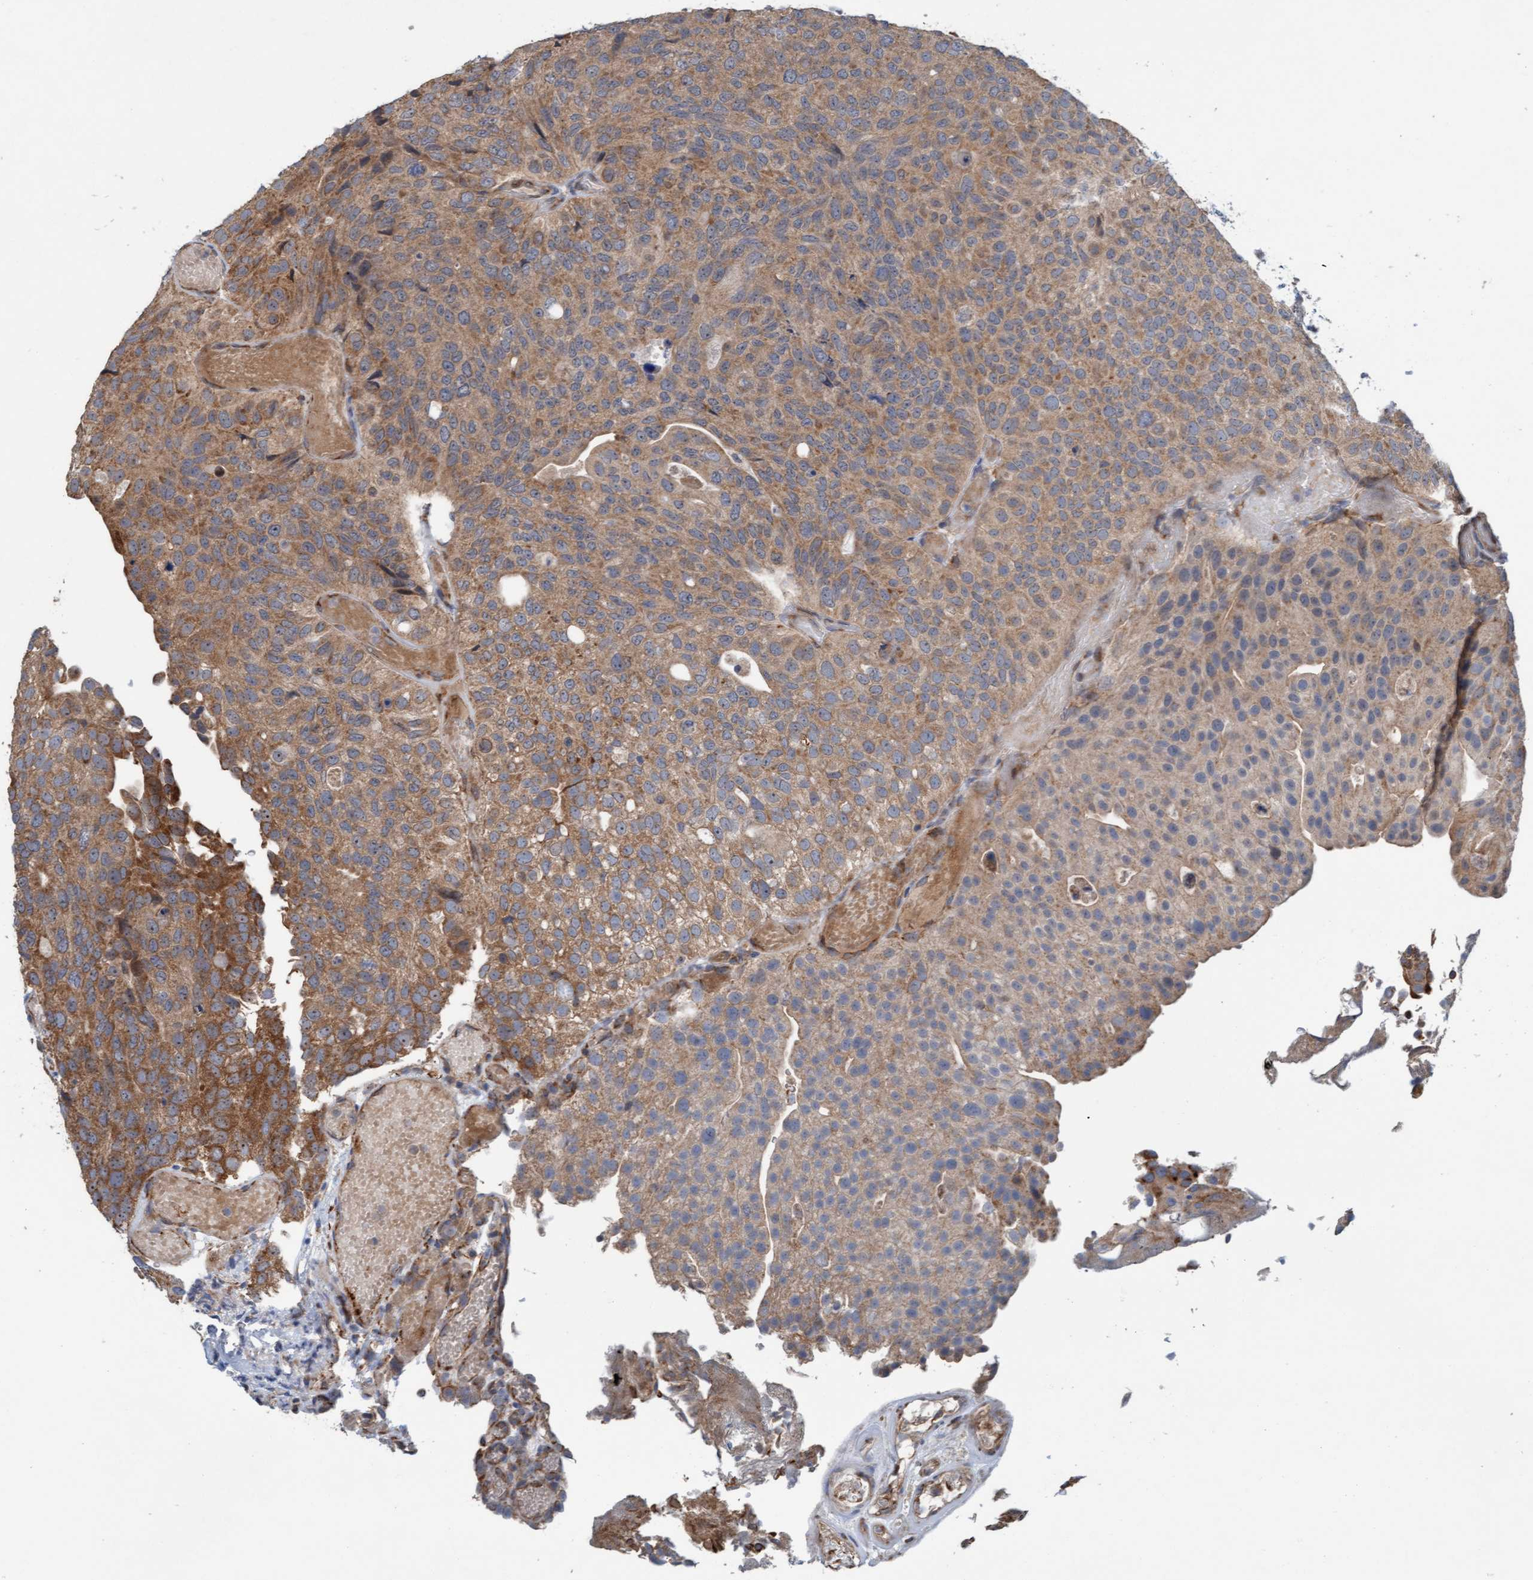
{"staining": {"intensity": "moderate", "quantity": ">75%", "location": "cytoplasmic/membranous"}, "tissue": "urothelial cancer", "cell_type": "Tumor cells", "image_type": "cancer", "snomed": [{"axis": "morphology", "description": "Urothelial carcinoma, Low grade"}, {"axis": "topography", "description": "Urinary bladder"}], "caption": "Immunohistochemistry (IHC) histopathology image of human urothelial carcinoma (low-grade) stained for a protein (brown), which exhibits medium levels of moderate cytoplasmic/membranous positivity in approximately >75% of tumor cells.", "gene": "ZNF566", "patient": {"sex": "male", "age": 78}}